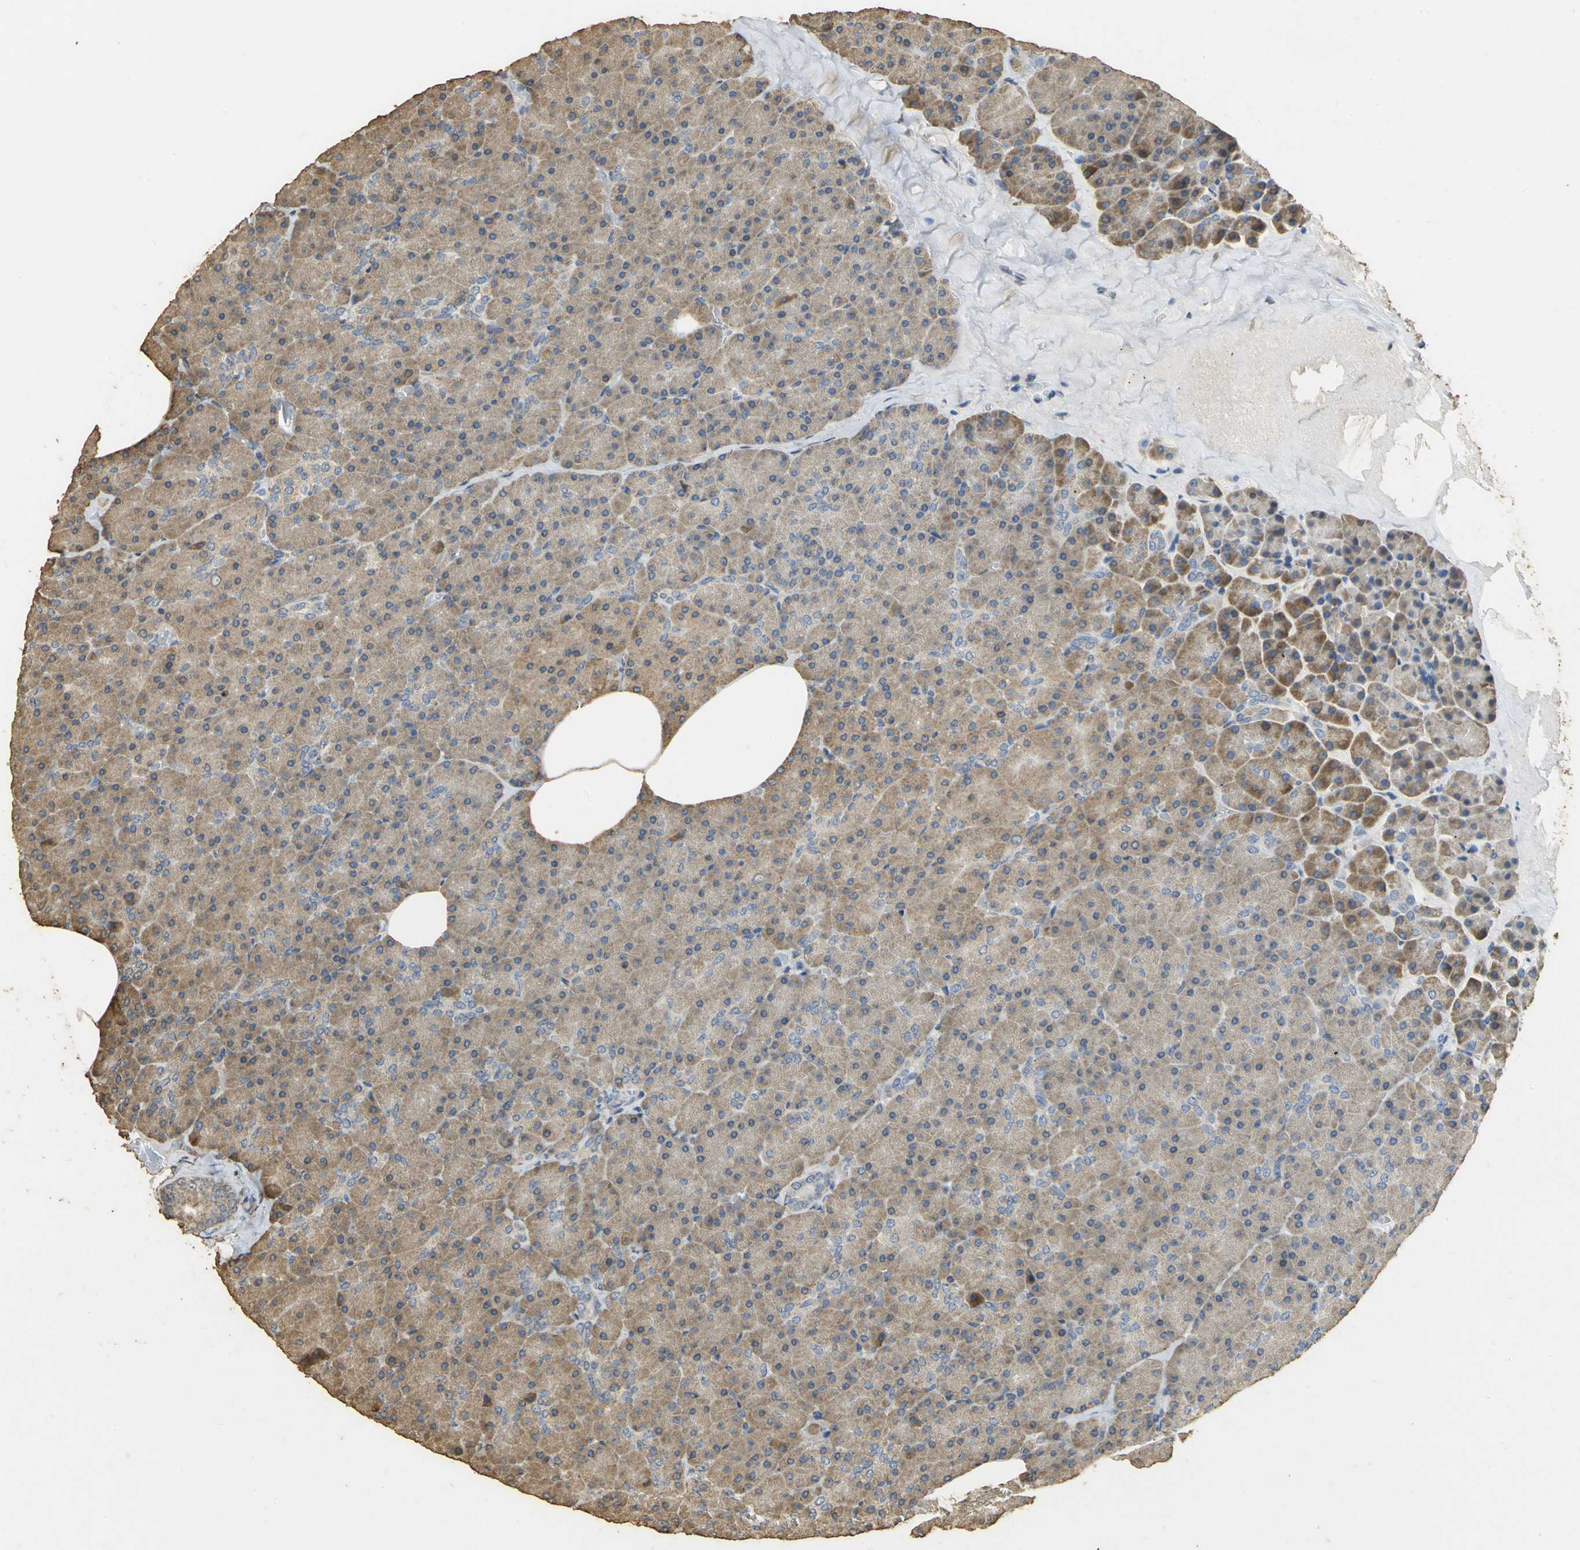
{"staining": {"intensity": "moderate", "quantity": ">75%", "location": "cytoplasmic/membranous"}, "tissue": "pancreas", "cell_type": "Exocrine glandular cells", "image_type": "normal", "snomed": [{"axis": "morphology", "description": "Normal tissue, NOS"}, {"axis": "topography", "description": "Pancreas"}], "caption": "Immunohistochemical staining of normal pancreas shows >75% levels of moderate cytoplasmic/membranous protein positivity in about >75% of exocrine glandular cells.", "gene": "ACSL4", "patient": {"sex": "female", "age": 35}}